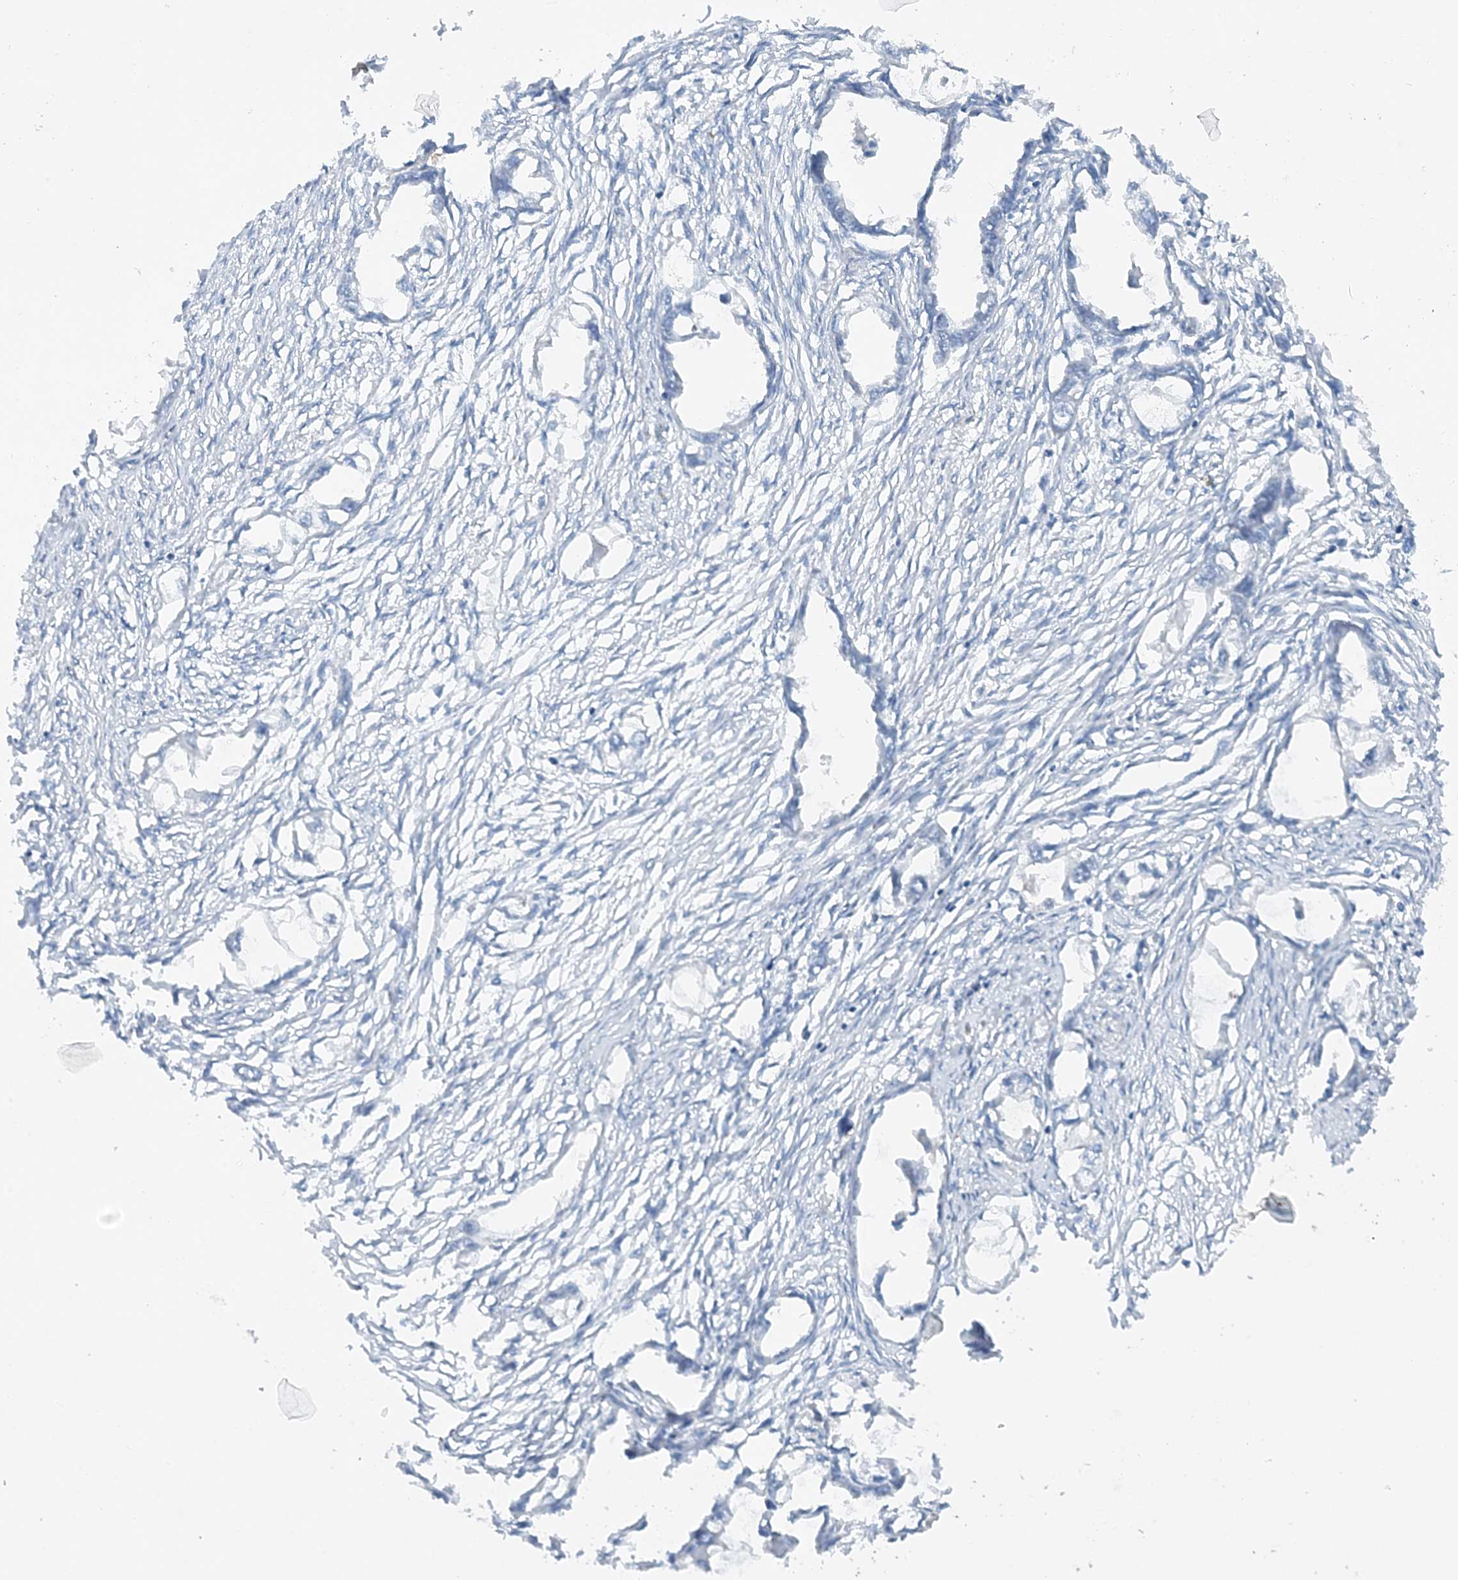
{"staining": {"intensity": "negative", "quantity": "none", "location": "none"}, "tissue": "endometrial cancer", "cell_type": "Tumor cells", "image_type": "cancer", "snomed": [{"axis": "morphology", "description": "Adenocarcinoma, NOS"}, {"axis": "morphology", "description": "Adenocarcinoma, metastatic, NOS"}, {"axis": "topography", "description": "Adipose tissue"}, {"axis": "topography", "description": "Endometrium"}], "caption": "Endometrial cancer (adenocarcinoma) was stained to show a protein in brown. There is no significant expression in tumor cells.", "gene": "CTRL", "patient": {"sex": "female", "age": 67}}